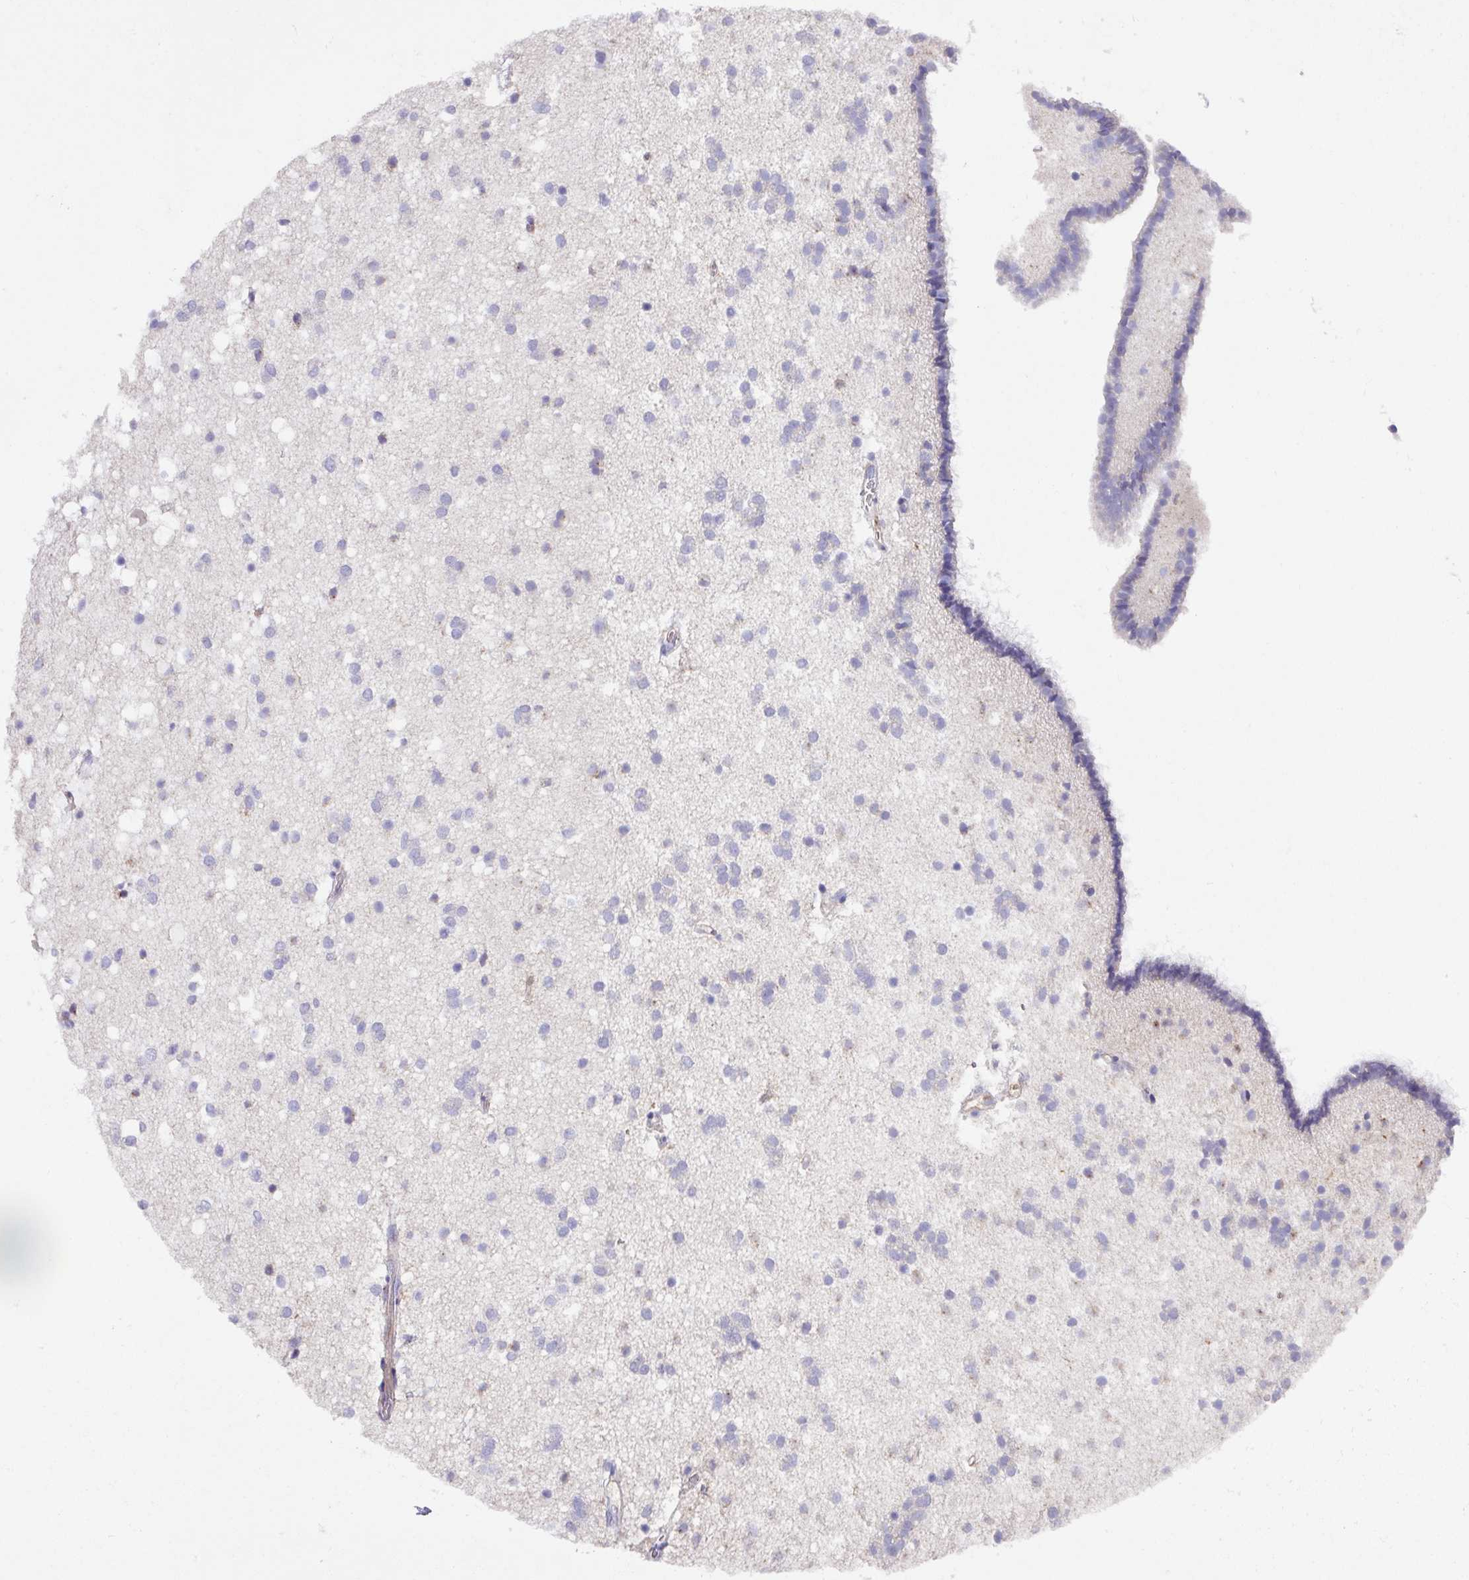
{"staining": {"intensity": "negative", "quantity": "none", "location": "none"}, "tissue": "caudate", "cell_type": "Glial cells", "image_type": "normal", "snomed": [{"axis": "morphology", "description": "Normal tissue, NOS"}, {"axis": "topography", "description": "Lateral ventricle wall"}], "caption": "Immunohistochemical staining of unremarkable caudate exhibits no significant expression in glial cells.", "gene": "CRISP3", "patient": {"sex": "male", "age": 37}}